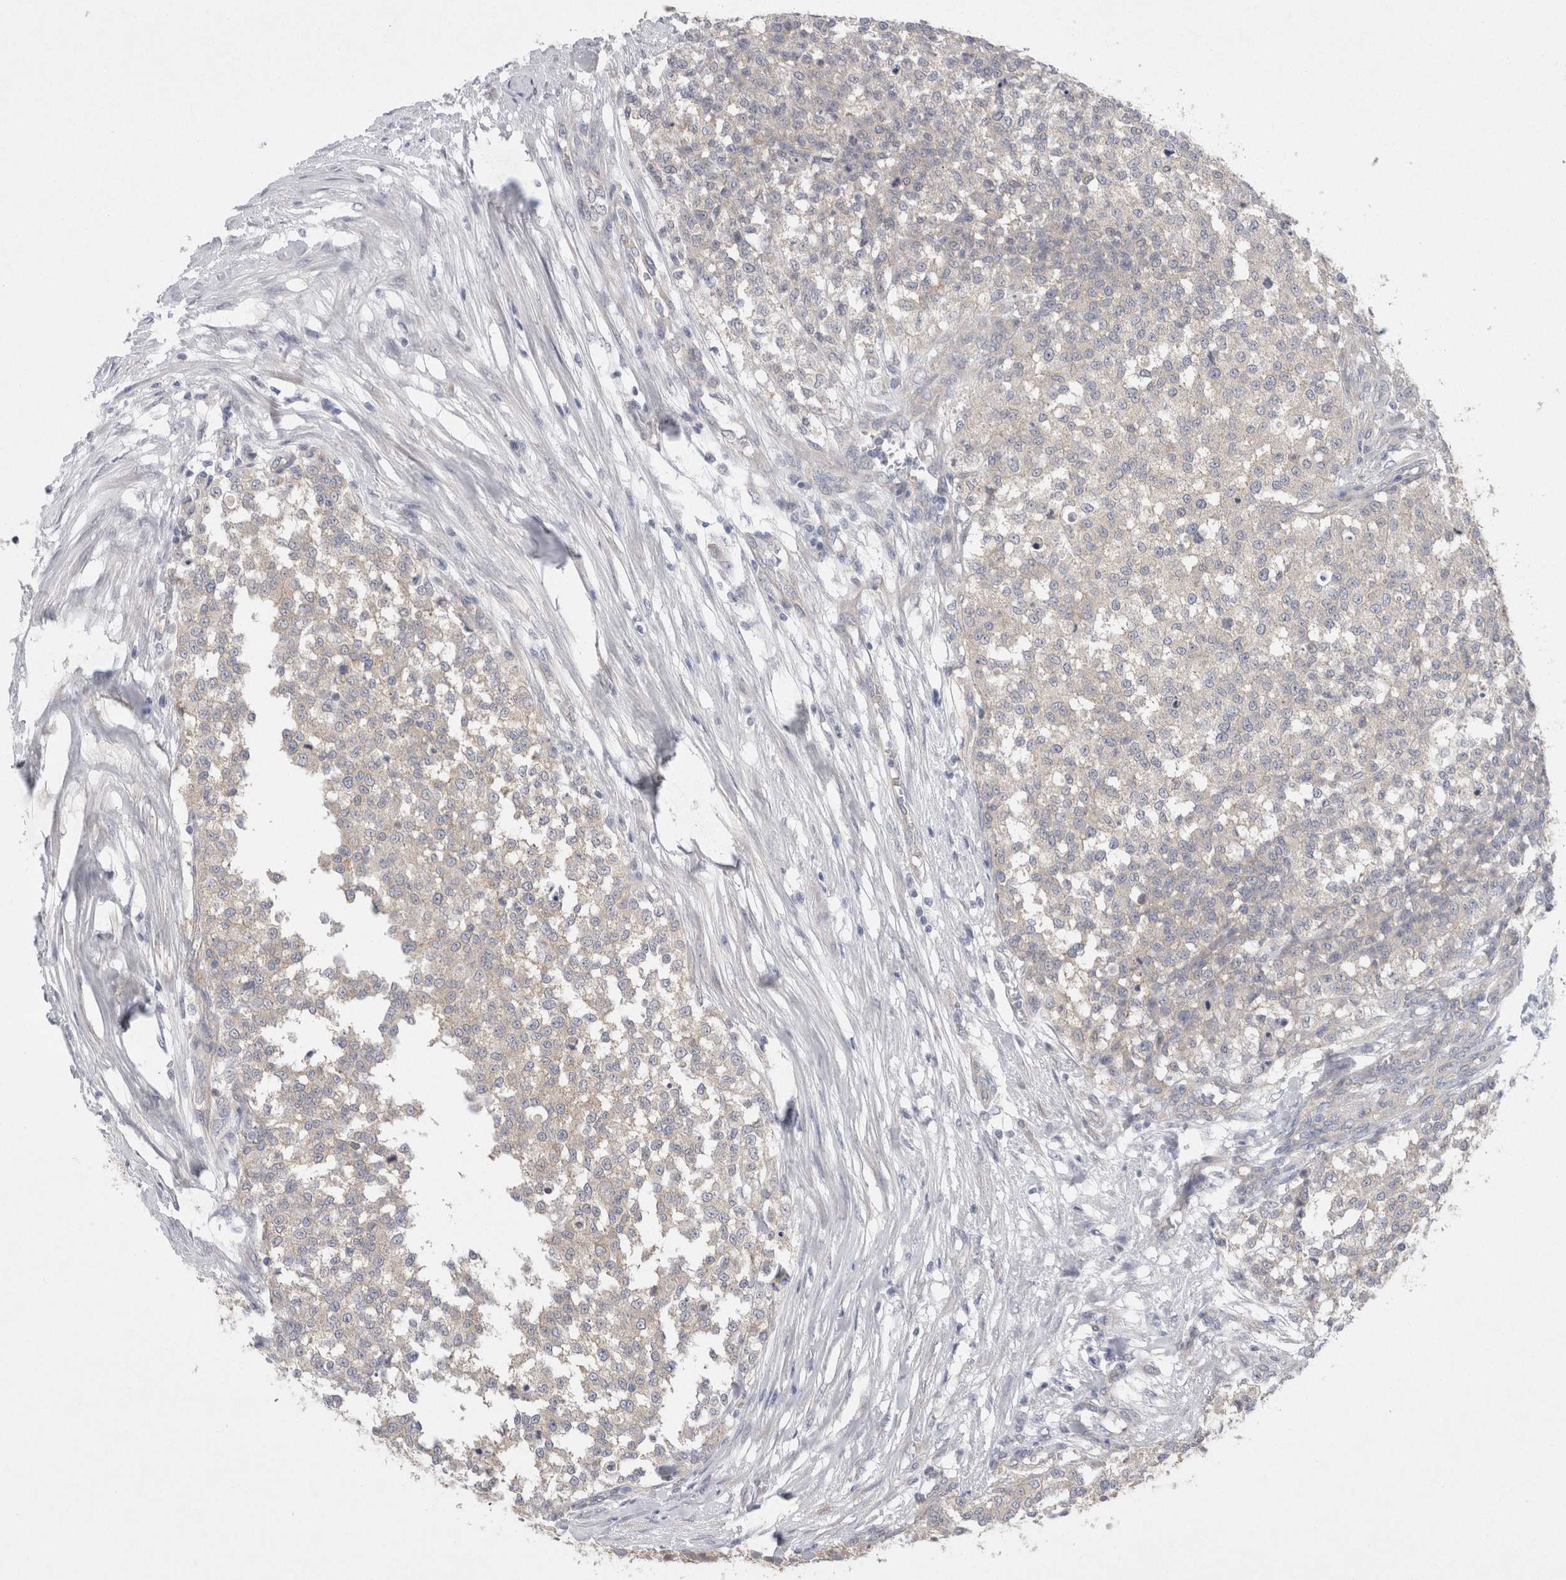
{"staining": {"intensity": "negative", "quantity": "none", "location": "none"}, "tissue": "testis cancer", "cell_type": "Tumor cells", "image_type": "cancer", "snomed": [{"axis": "morphology", "description": "Seminoma, NOS"}, {"axis": "topography", "description": "Testis"}], "caption": "Human seminoma (testis) stained for a protein using IHC shows no staining in tumor cells.", "gene": "WIPF2", "patient": {"sex": "male", "age": 59}}